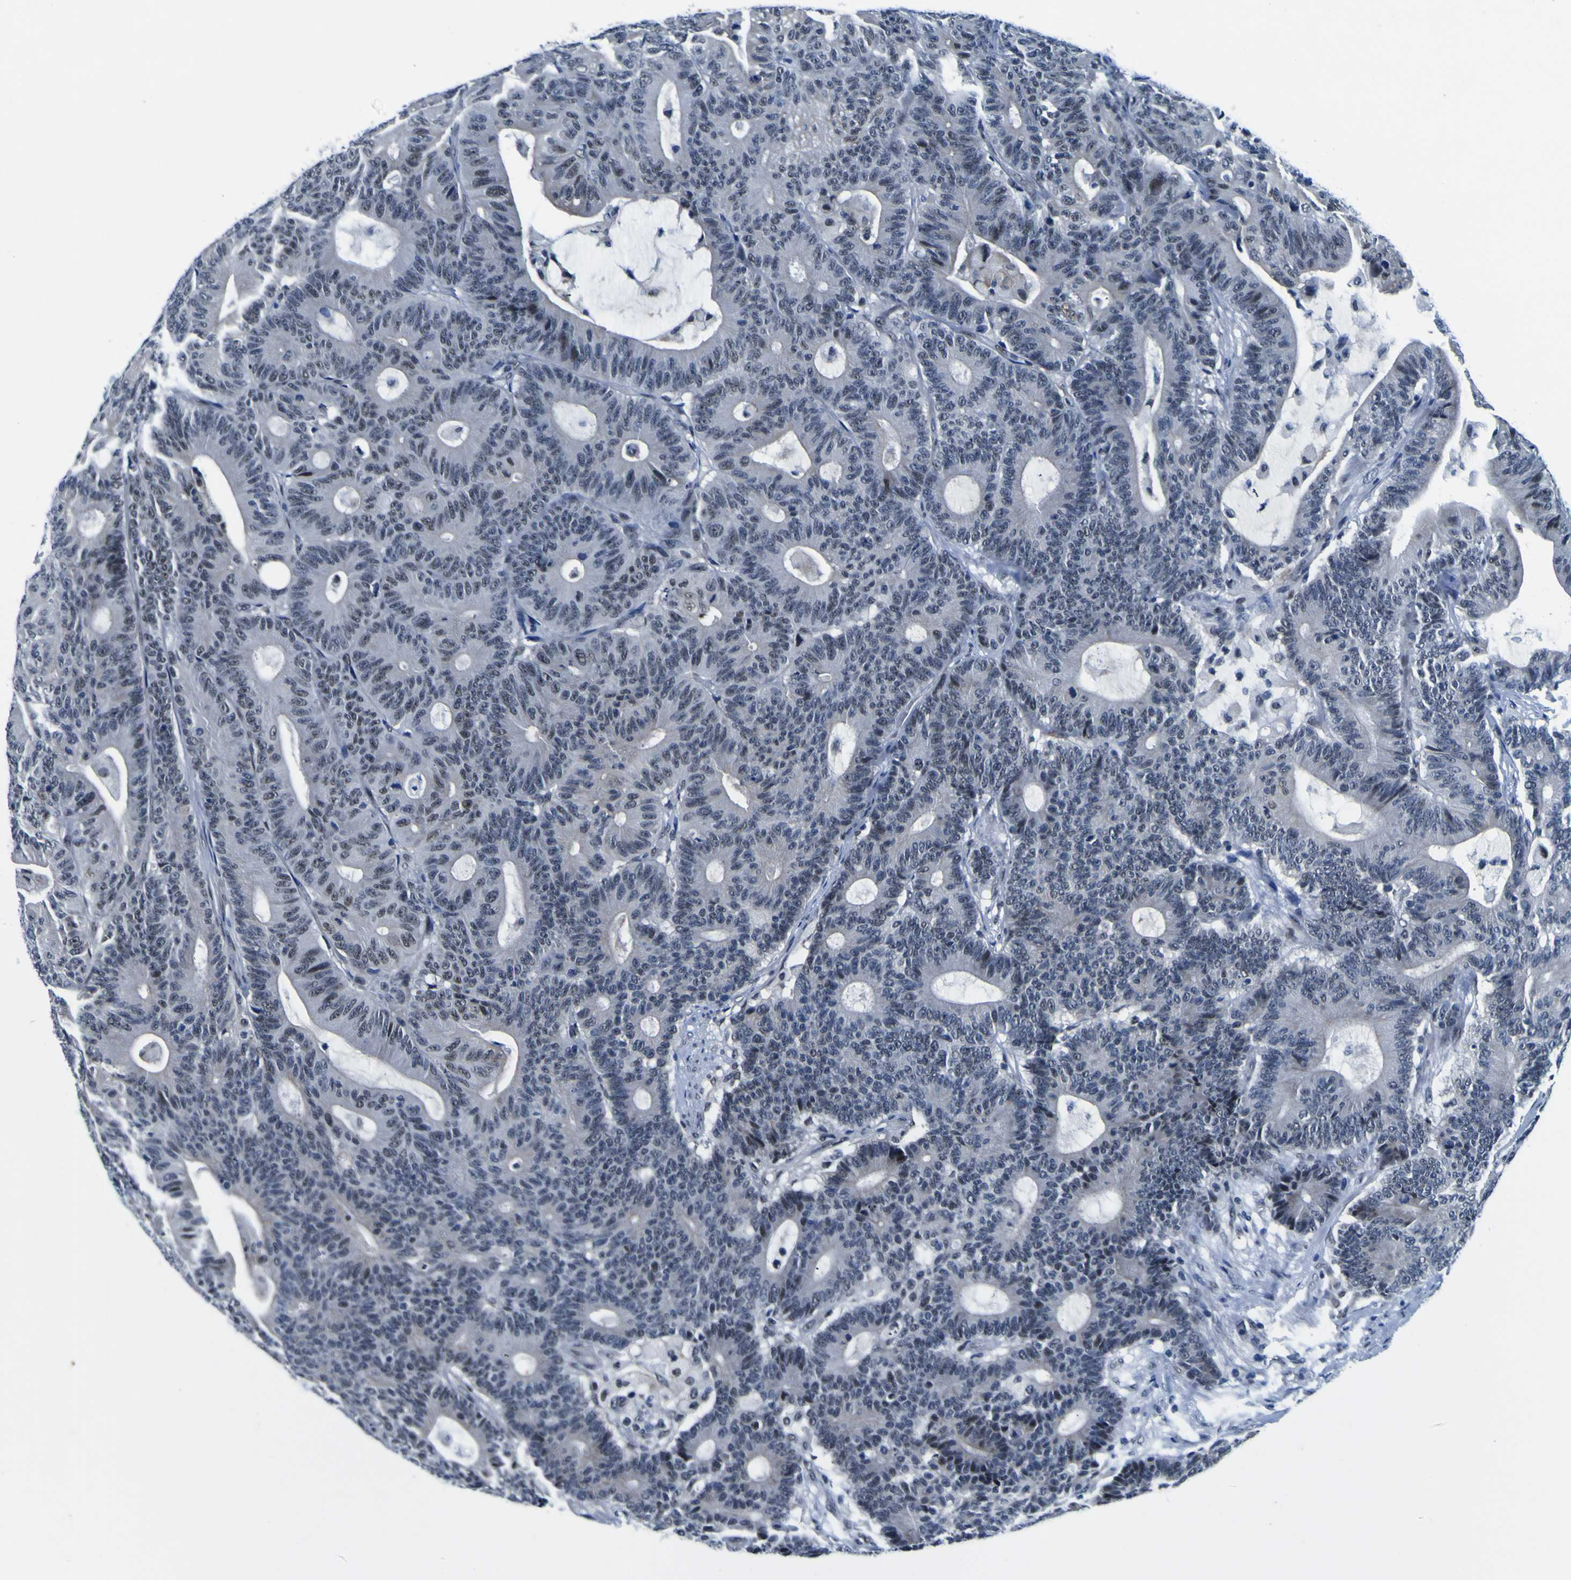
{"staining": {"intensity": "weak", "quantity": "<25%", "location": "nuclear"}, "tissue": "colorectal cancer", "cell_type": "Tumor cells", "image_type": "cancer", "snomed": [{"axis": "morphology", "description": "Adenocarcinoma, NOS"}, {"axis": "topography", "description": "Colon"}], "caption": "Human colorectal adenocarcinoma stained for a protein using immunohistochemistry exhibits no staining in tumor cells.", "gene": "CUL4B", "patient": {"sex": "female", "age": 84}}